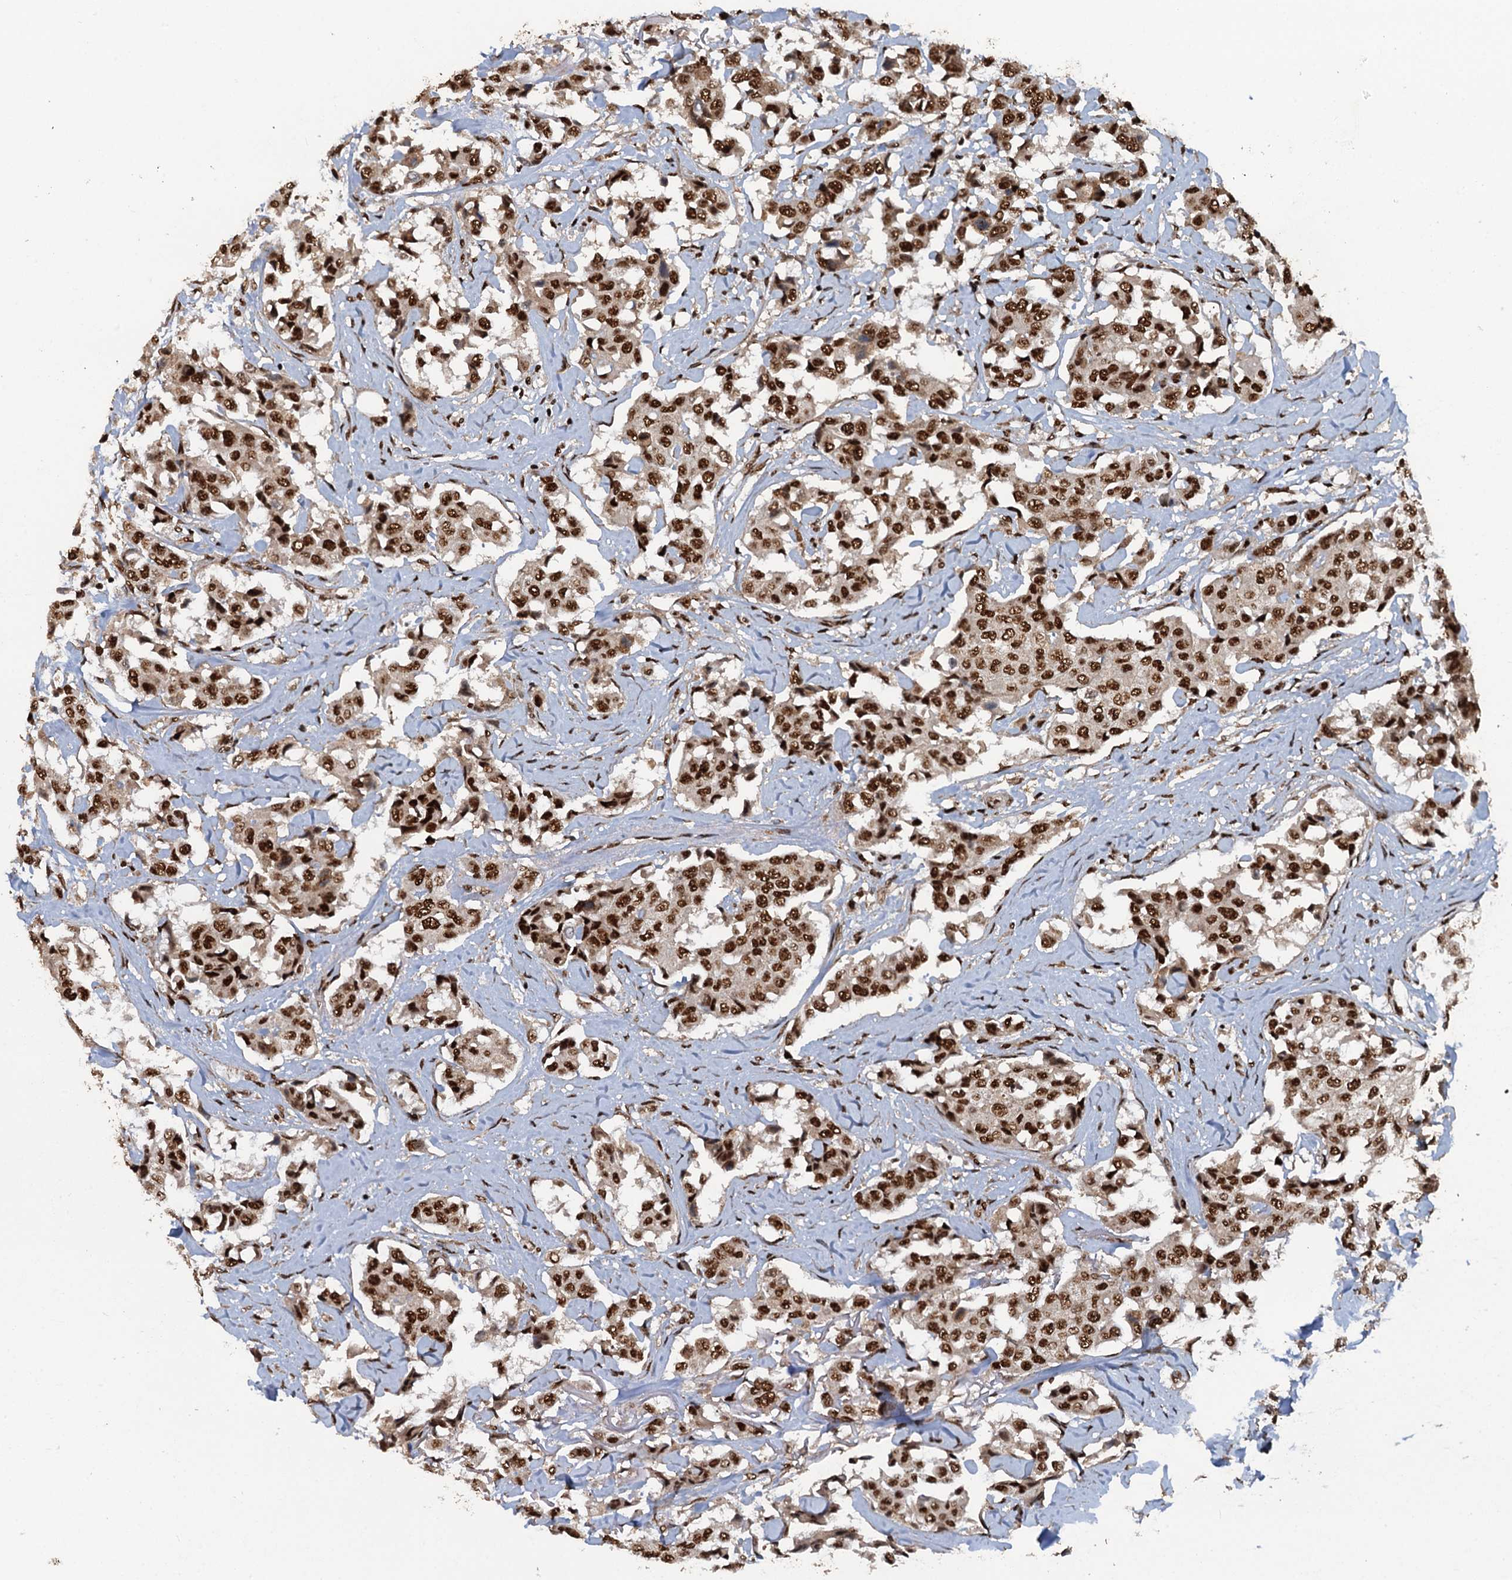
{"staining": {"intensity": "strong", "quantity": ">75%", "location": "nuclear"}, "tissue": "breast cancer", "cell_type": "Tumor cells", "image_type": "cancer", "snomed": [{"axis": "morphology", "description": "Duct carcinoma"}, {"axis": "topography", "description": "Breast"}], "caption": "Breast cancer tissue exhibits strong nuclear staining in about >75% of tumor cells", "gene": "ZC3H18", "patient": {"sex": "female", "age": 80}}